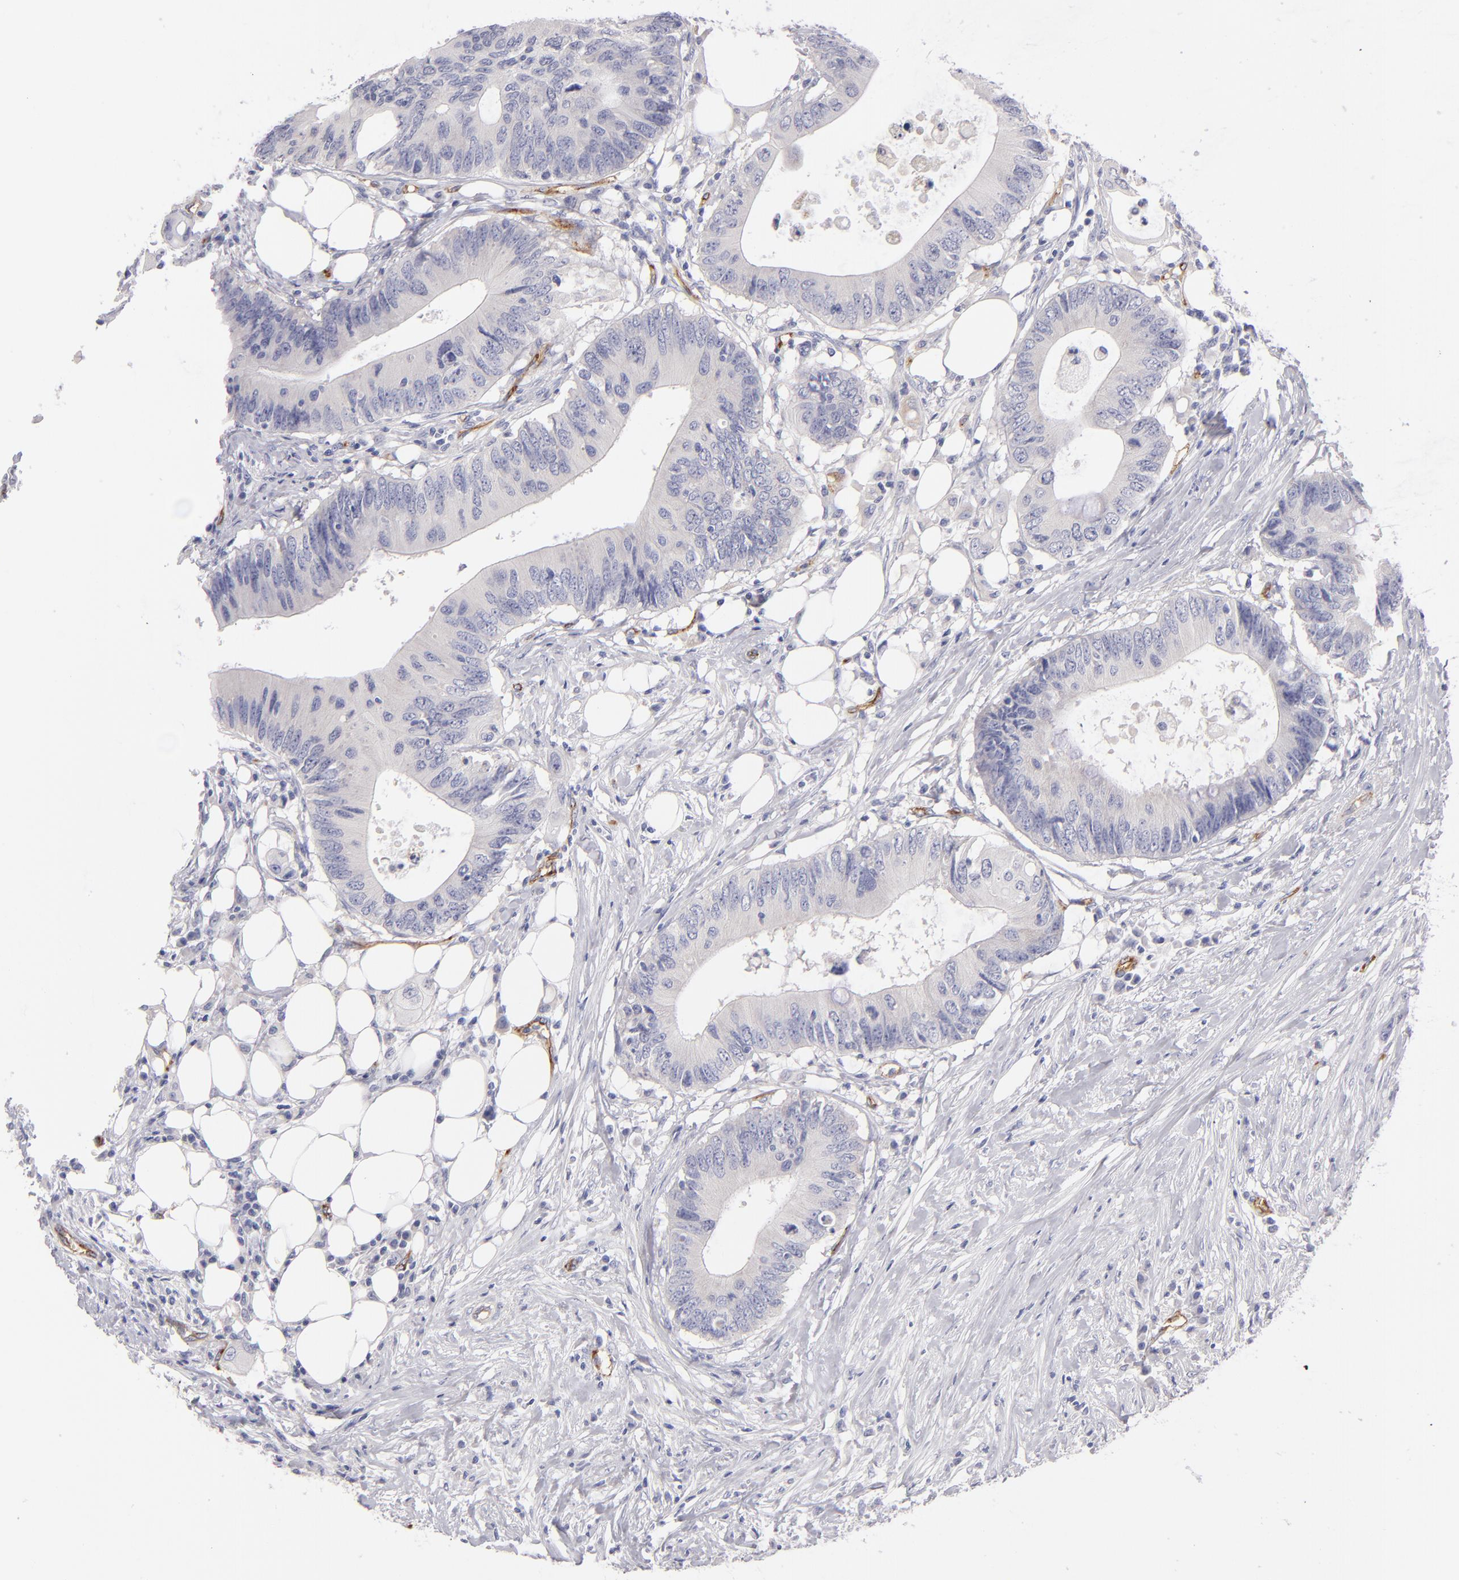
{"staining": {"intensity": "negative", "quantity": "none", "location": "none"}, "tissue": "colorectal cancer", "cell_type": "Tumor cells", "image_type": "cancer", "snomed": [{"axis": "morphology", "description": "Adenocarcinoma, NOS"}, {"axis": "topography", "description": "Colon"}], "caption": "This is a photomicrograph of immunohistochemistry (IHC) staining of colorectal cancer (adenocarcinoma), which shows no expression in tumor cells.", "gene": "PLVAP", "patient": {"sex": "male", "age": 71}}